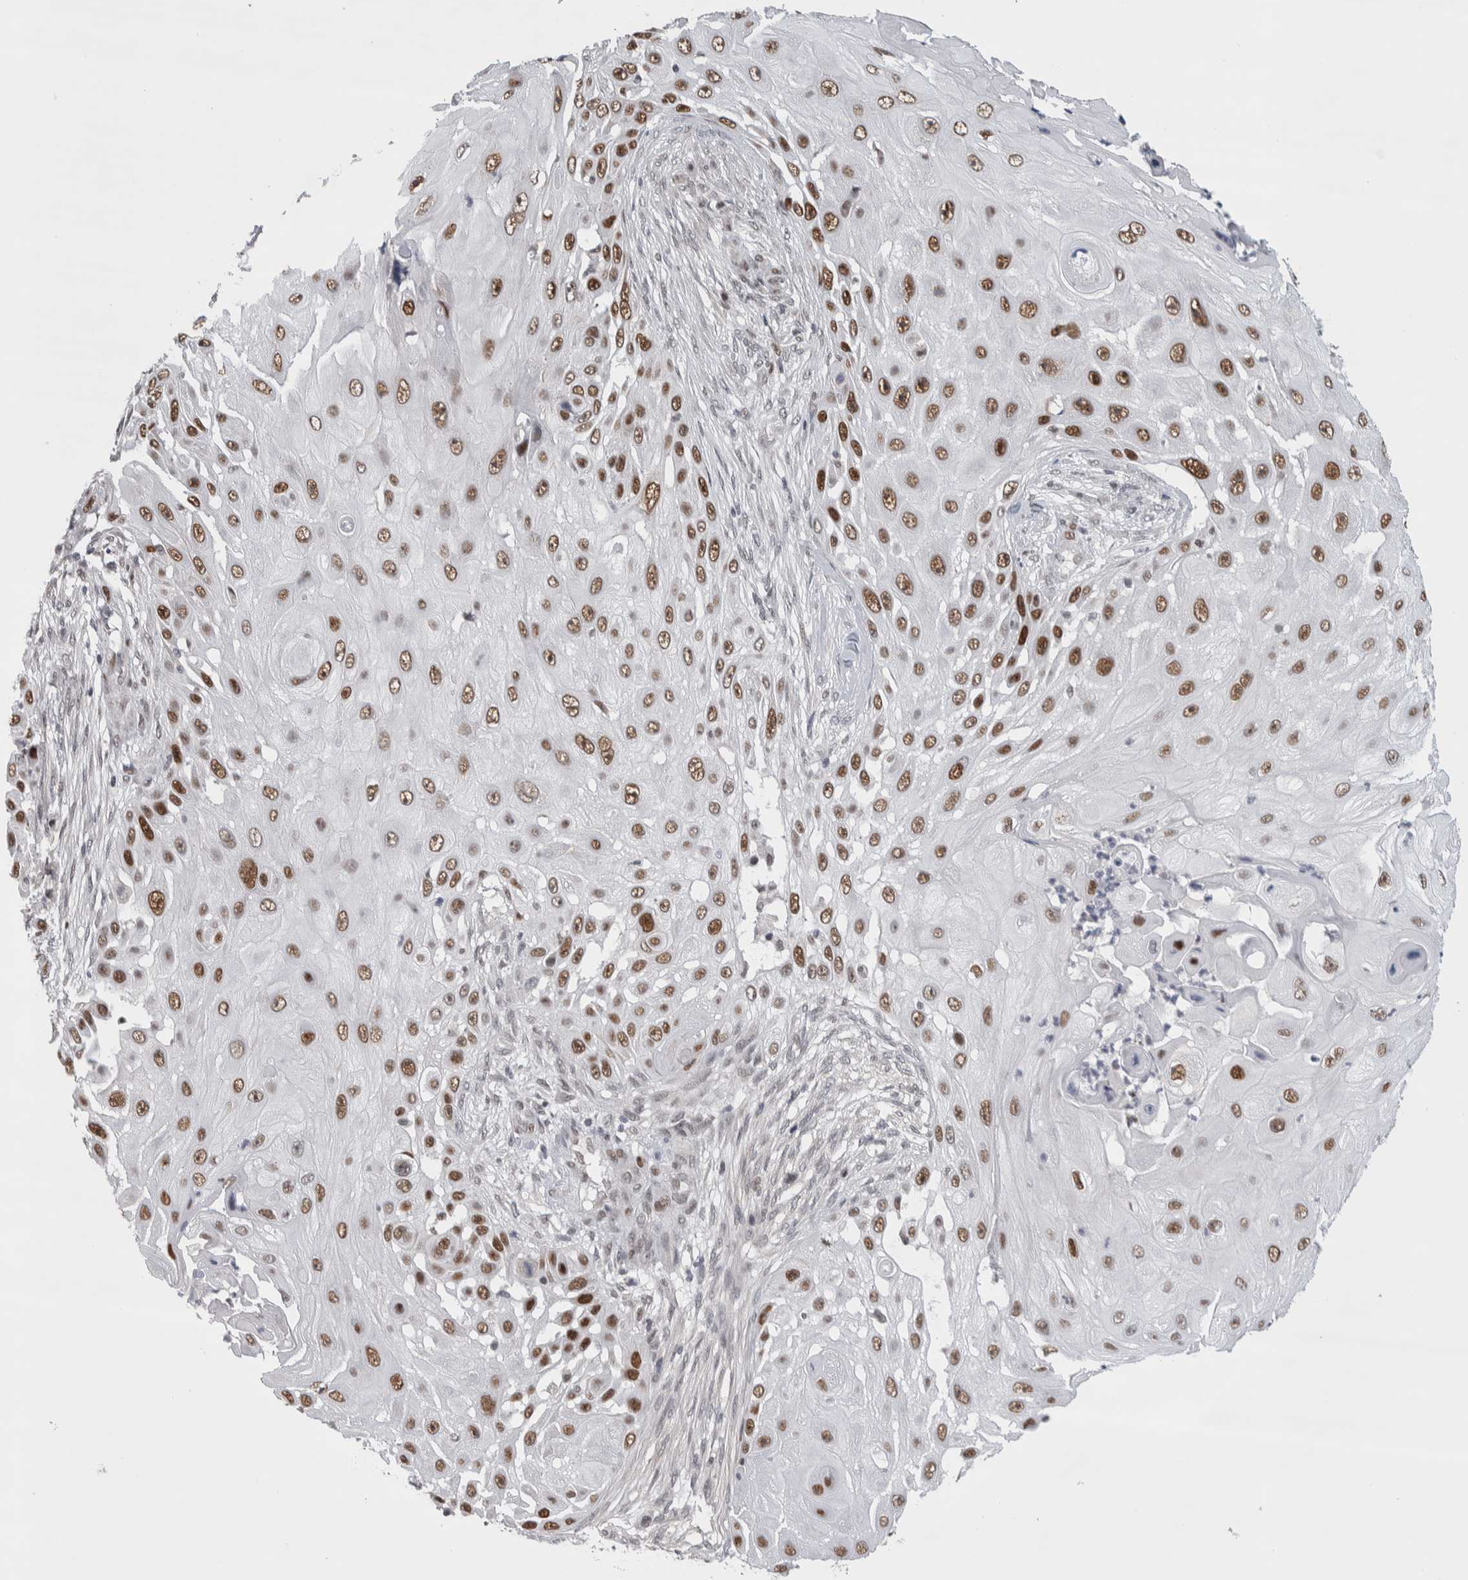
{"staining": {"intensity": "strong", "quantity": ">75%", "location": "nuclear"}, "tissue": "skin cancer", "cell_type": "Tumor cells", "image_type": "cancer", "snomed": [{"axis": "morphology", "description": "Squamous cell carcinoma, NOS"}, {"axis": "topography", "description": "Skin"}], "caption": "Immunohistochemistry staining of skin cancer, which displays high levels of strong nuclear expression in about >75% of tumor cells indicating strong nuclear protein staining. The staining was performed using DAB (brown) for protein detection and nuclei were counterstained in hematoxylin (blue).", "gene": "HEXIM2", "patient": {"sex": "female", "age": 44}}